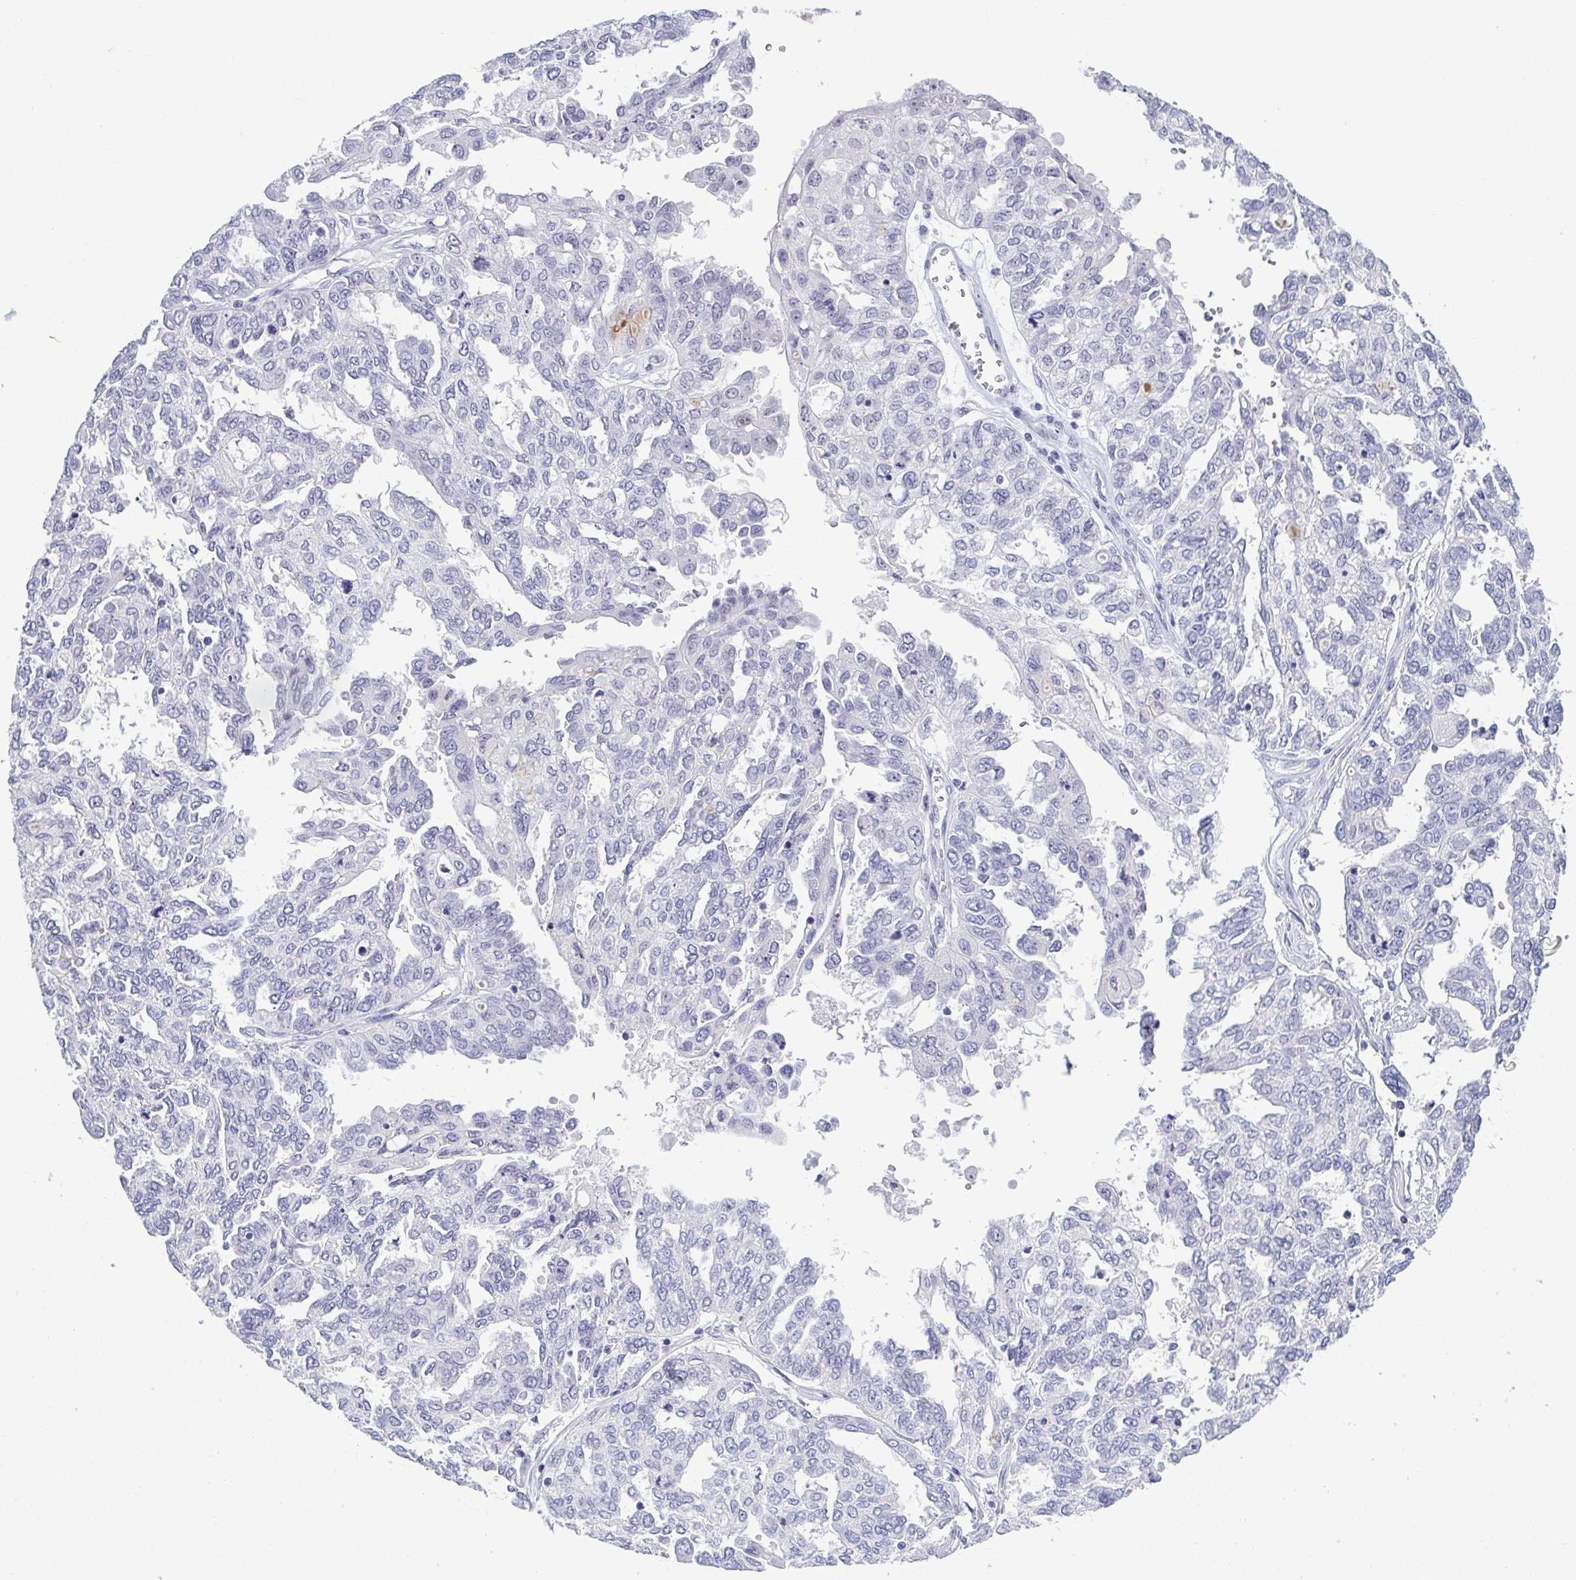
{"staining": {"intensity": "negative", "quantity": "none", "location": "none"}, "tissue": "ovarian cancer", "cell_type": "Tumor cells", "image_type": "cancer", "snomed": [{"axis": "morphology", "description": "Cystadenocarcinoma, serous, NOS"}, {"axis": "topography", "description": "Ovary"}], "caption": "This is an immunohistochemistry (IHC) histopathology image of human ovarian cancer. There is no positivity in tumor cells.", "gene": "BZW1", "patient": {"sex": "female", "age": 53}}